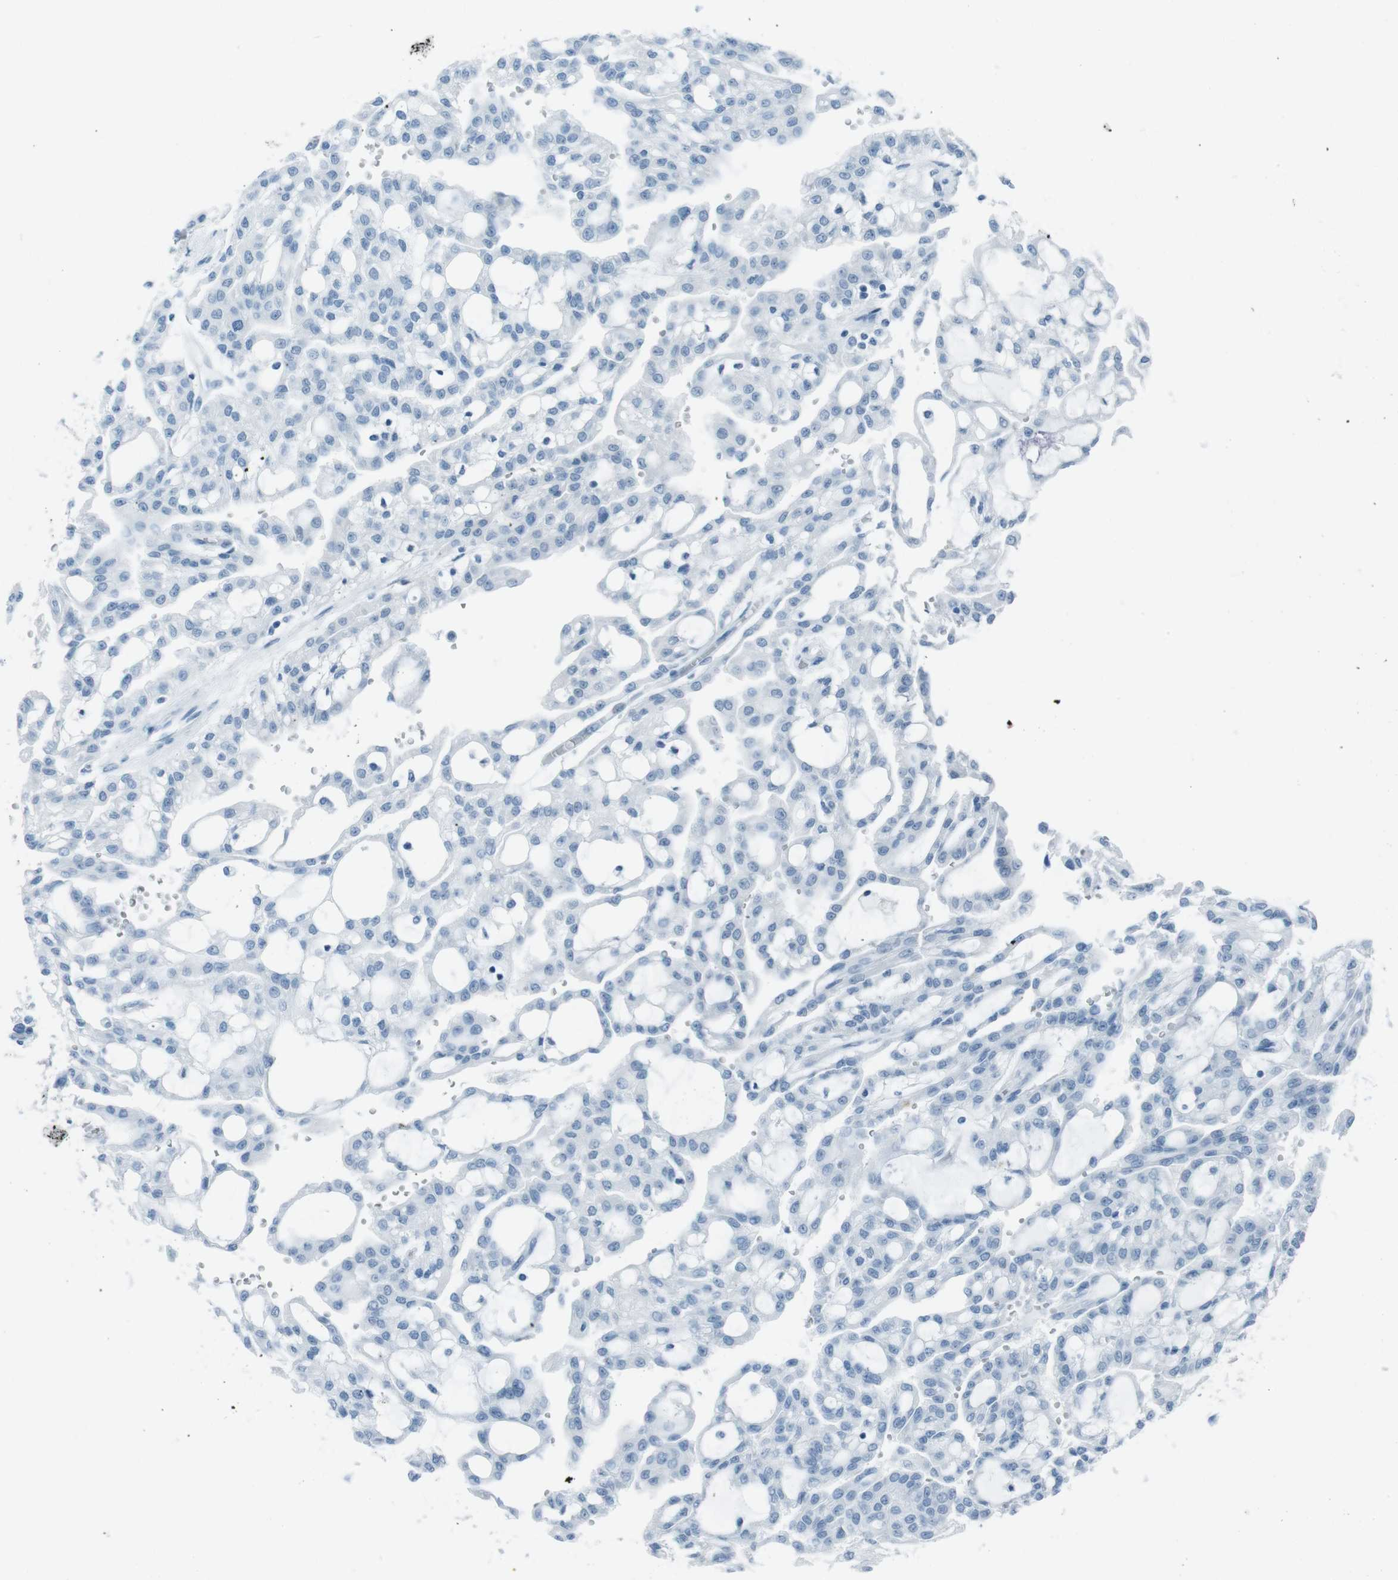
{"staining": {"intensity": "negative", "quantity": "none", "location": "none"}, "tissue": "renal cancer", "cell_type": "Tumor cells", "image_type": "cancer", "snomed": [{"axis": "morphology", "description": "Adenocarcinoma, NOS"}, {"axis": "topography", "description": "Kidney"}], "caption": "A histopathology image of human adenocarcinoma (renal) is negative for staining in tumor cells.", "gene": "TMEM207", "patient": {"sex": "male", "age": 63}}